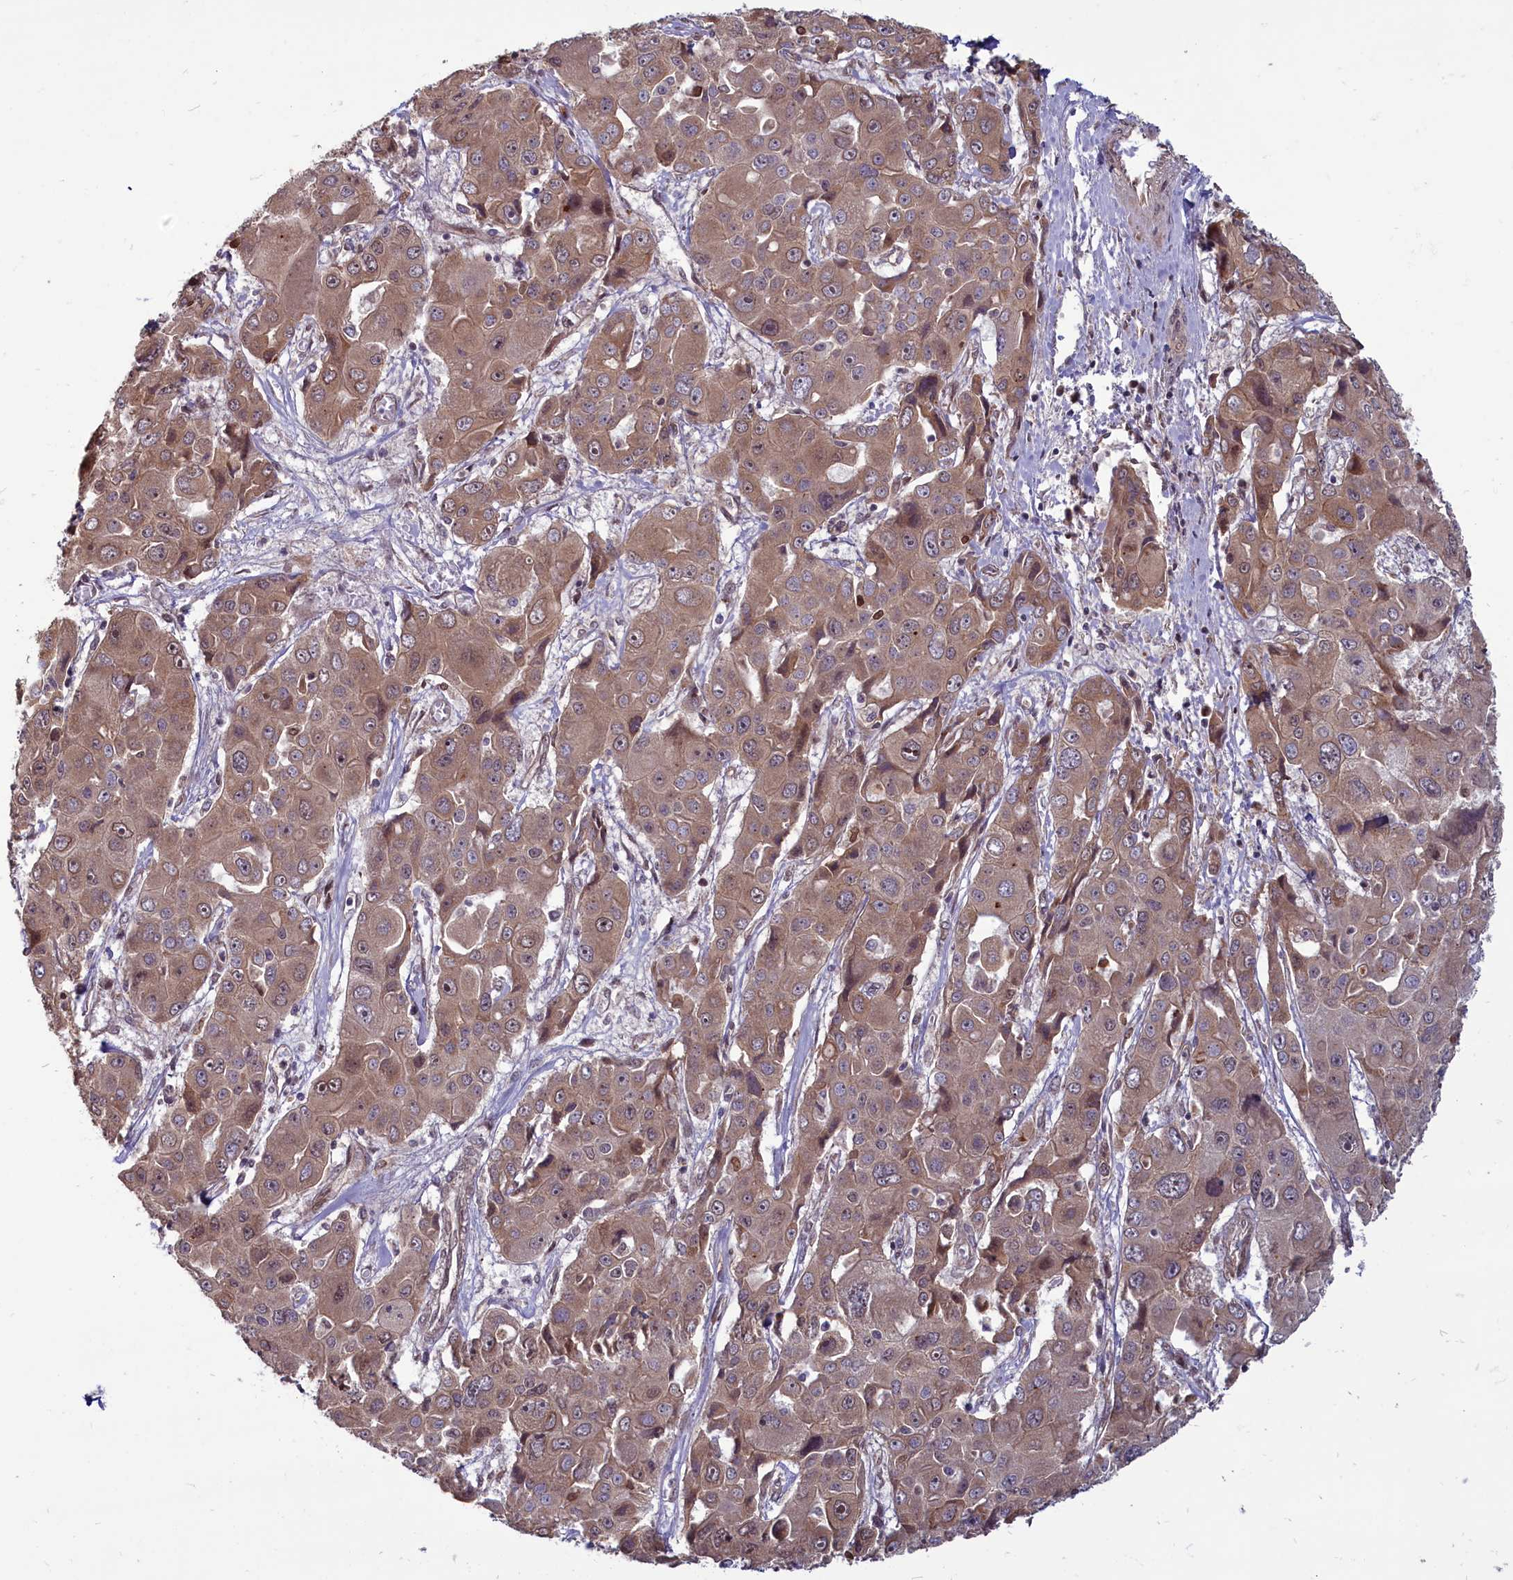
{"staining": {"intensity": "moderate", "quantity": ">75%", "location": "cytoplasmic/membranous,nuclear"}, "tissue": "liver cancer", "cell_type": "Tumor cells", "image_type": "cancer", "snomed": [{"axis": "morphology", "description": "Cholangiocarcinoma"}, {"axis": "topography", "description": "Liver"}], "caption": "An image showing moderate cytoplasmic/membranous and nuclear positivity in about >75% of tumor cells in liver cancer, as visualized by brown immunohistochemical staining.", "gene": "MYCBP", "patient": {"sex": "male", "age": 67}}